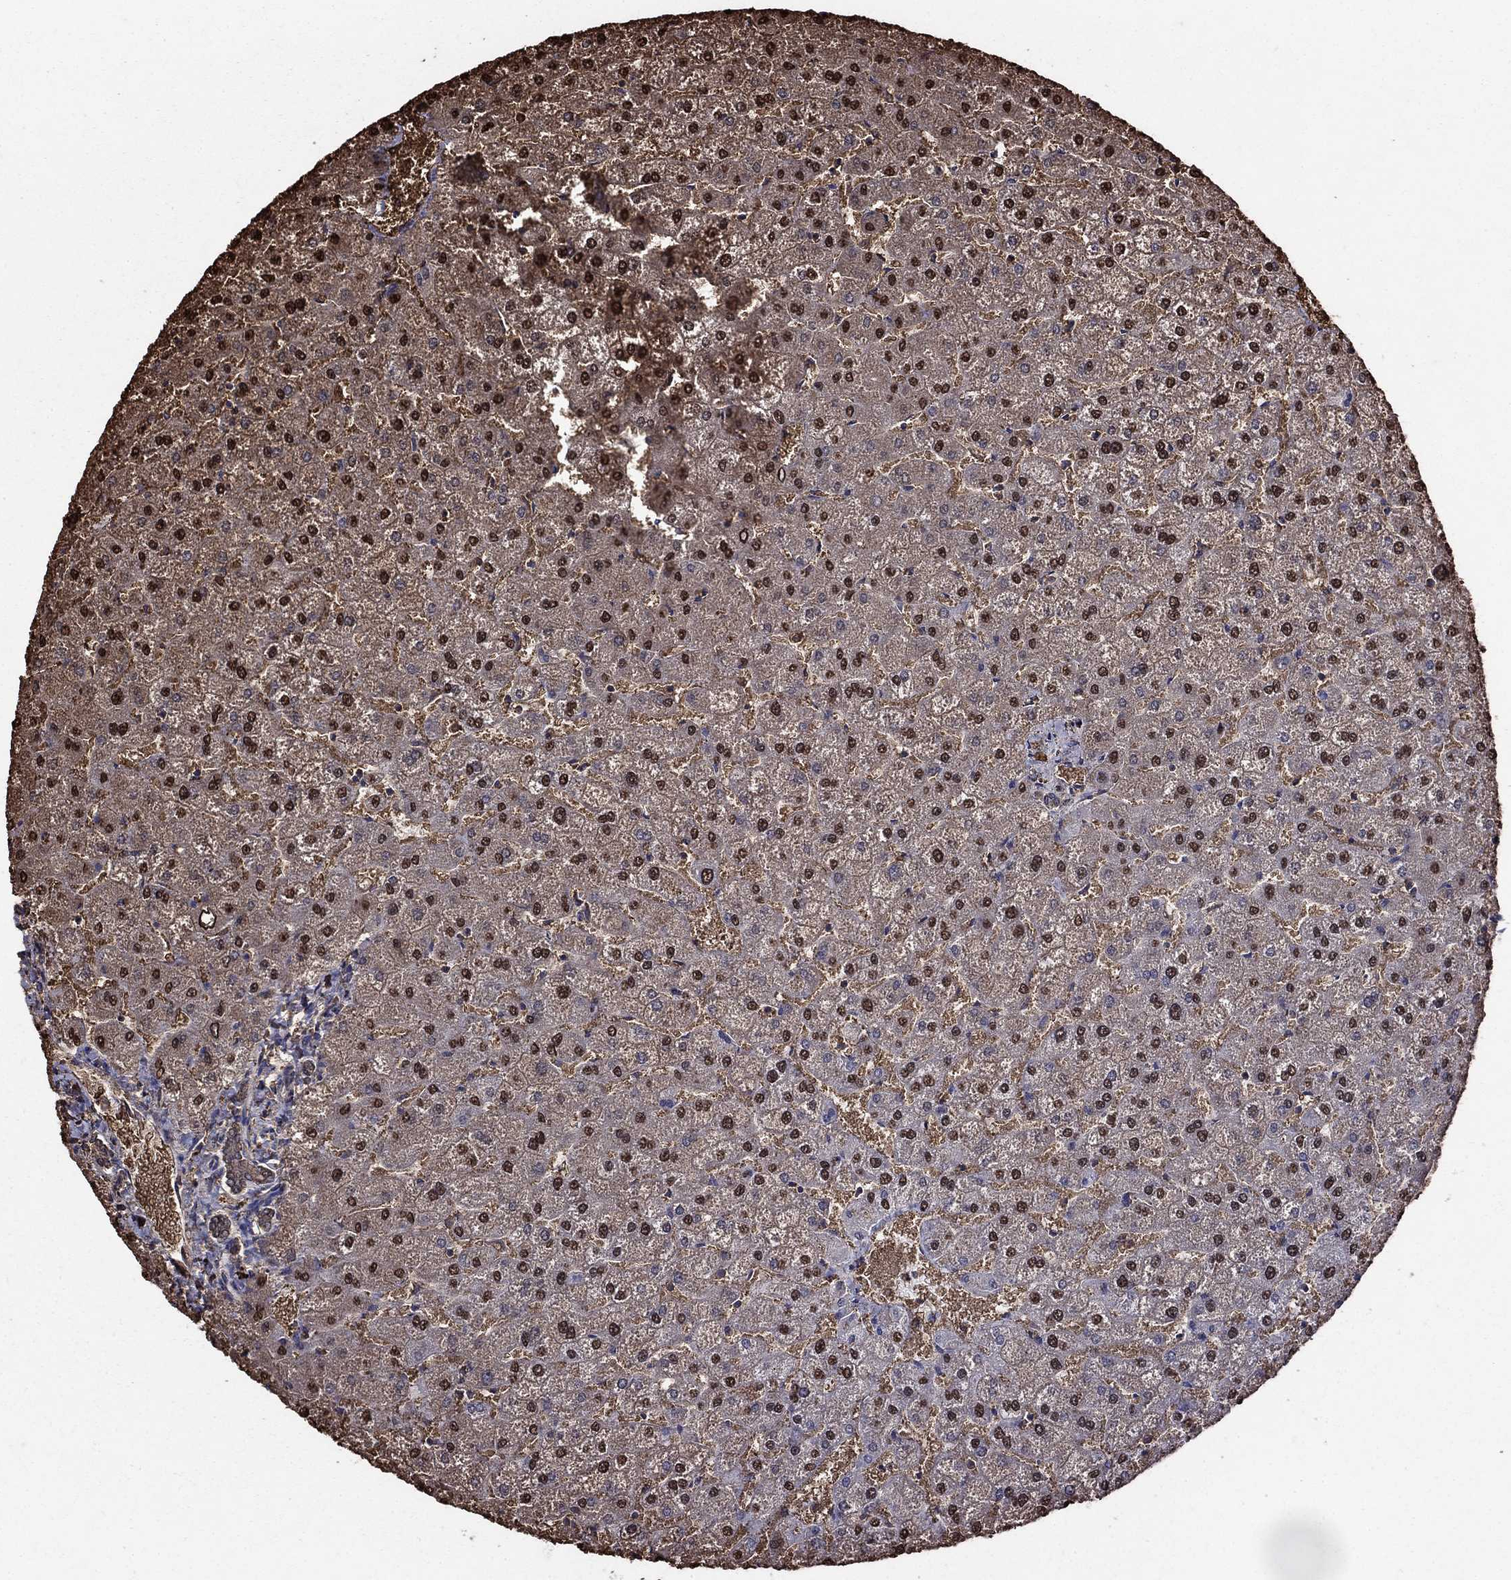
{"staining": {"intensity": "negative", "quantity": "none", "location": "none"}, "tissue": "liver", "cell_type": "Cholangiocytes", "image_type": "normal", "snomed": [{"axis": "morphology", "description": "Normal tissue, NOS"}, {"axis": "topography", "description": "Liver"}], "caption": "Immunohistochemical staining of unremarkable liver demonstrates no significant positivity in cholangiocytes.", "gene": "GAPDH", "patient": {"sex": "female", "age": 32}}